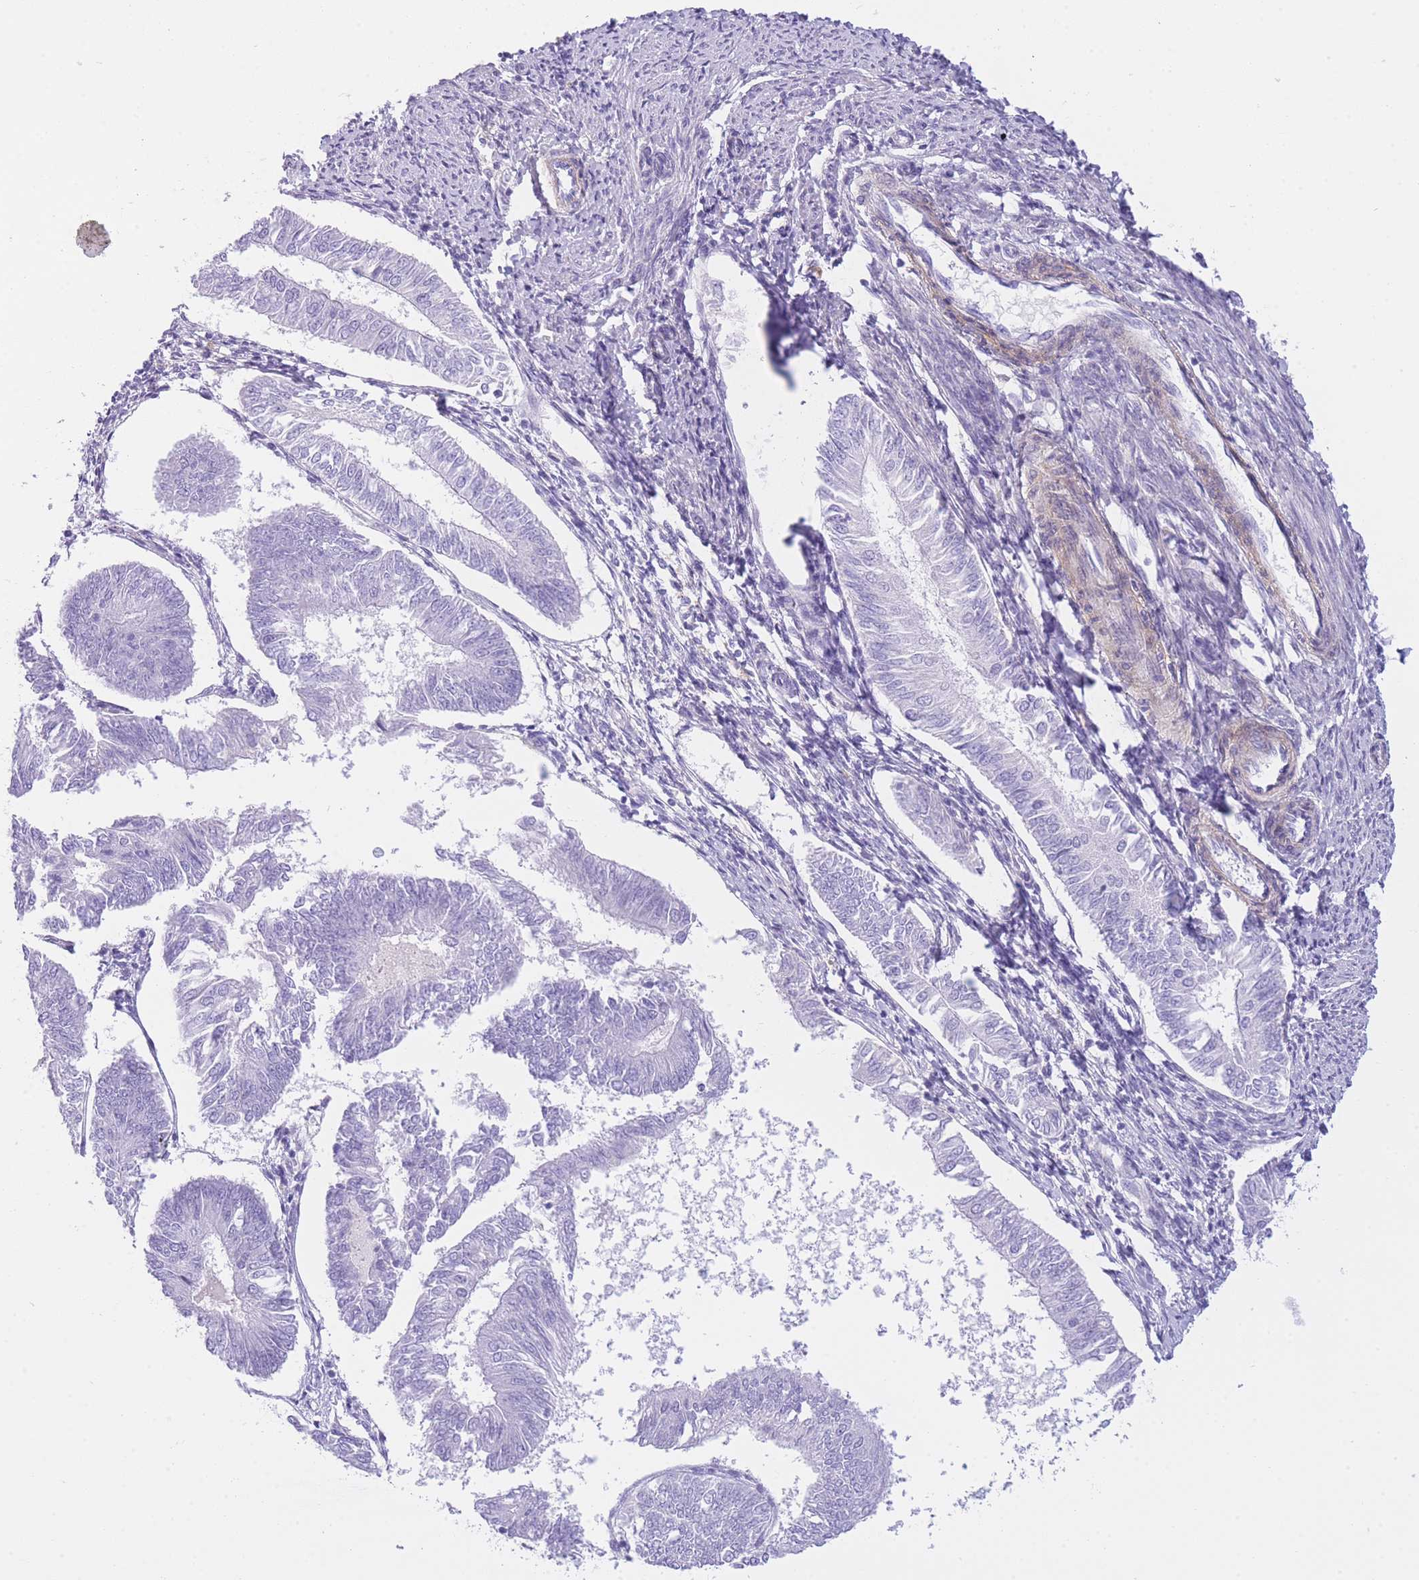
{"staining": {"intensity": "negative", "quantity": "none", "location": "none"}, "tissue": "endometrial cancer", "cell_type": "Tumor cells", "image_type": "cancer", "snomed": [{"axis": "morphology", "description": "Adenocarcinoma, NOS"}, {"axis": "topography", "description": "Endometrium"}], "caption": "Human adenocarcinoma (endometrial) stained for a protein using IHC reveals no staining in tumor cells.", "gene": "PLBD1", "patient": {"sex": "female", "age": 58}}